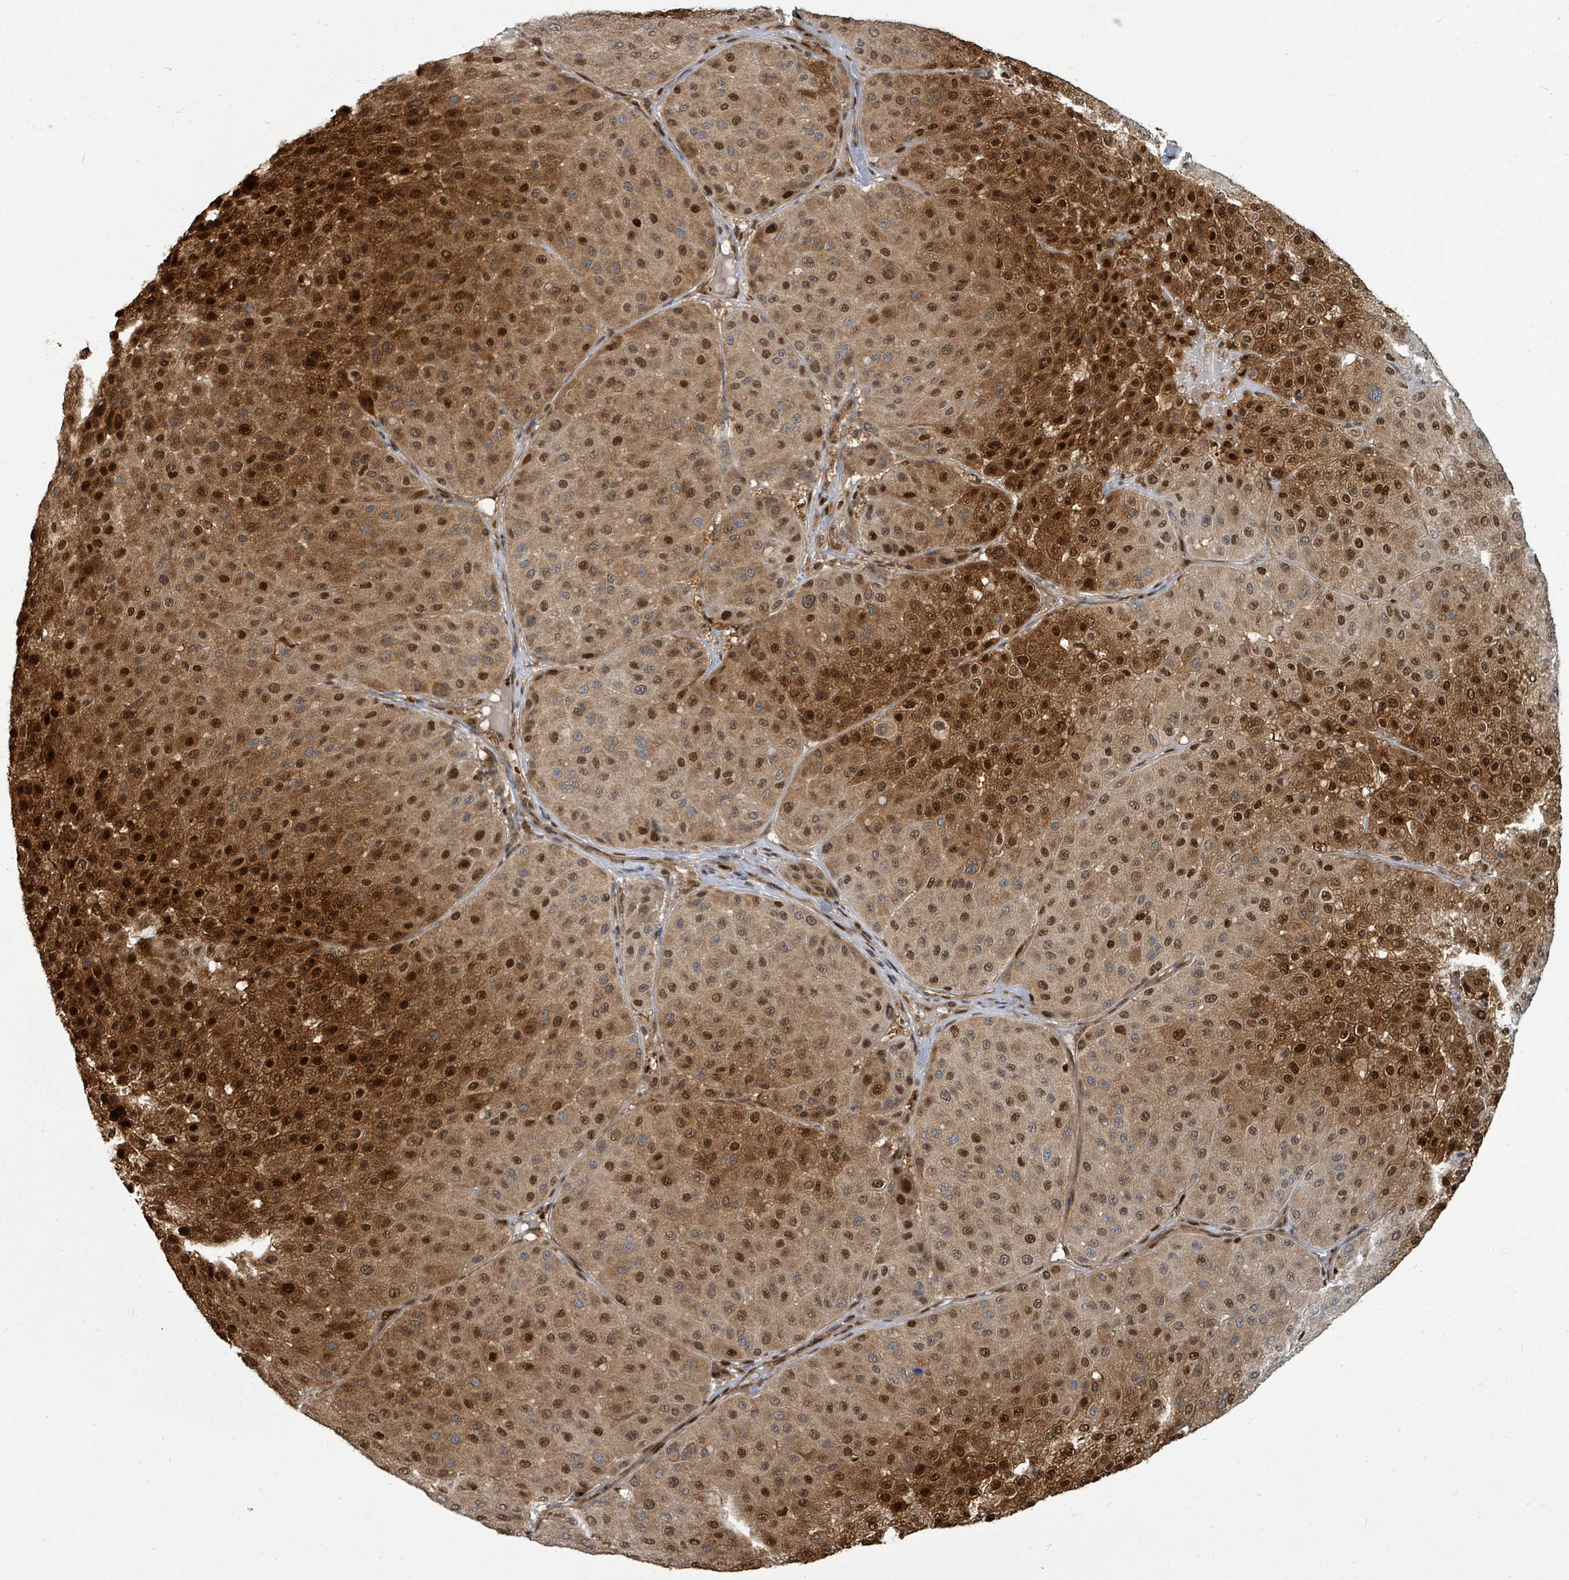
{"staining": {"intensity": "strong", "quantity": ">75%", "location": "cytoplasmic/membranous,nuclear"}, "tissue": "melanoma", "cell_type": "Tumor cells", "image_type": "cancer", "snomed": [{"axis": "morphology", "description": "Malignant melanoma, Metastatic site"}, {"axis": "topography", "description": "Smooth muscle"}], "caption": "A high-resolution photomicrograph shows immunohistochemistry (IHC) staining of melanoma, which demonstrates strong cytoplasmic/membranous and nuclear positivity in about >75% of tumor cells. Nuclei are stained in blue.", "gene": "TRDMT1", "patient": {"sex": "male", "age": 41}}